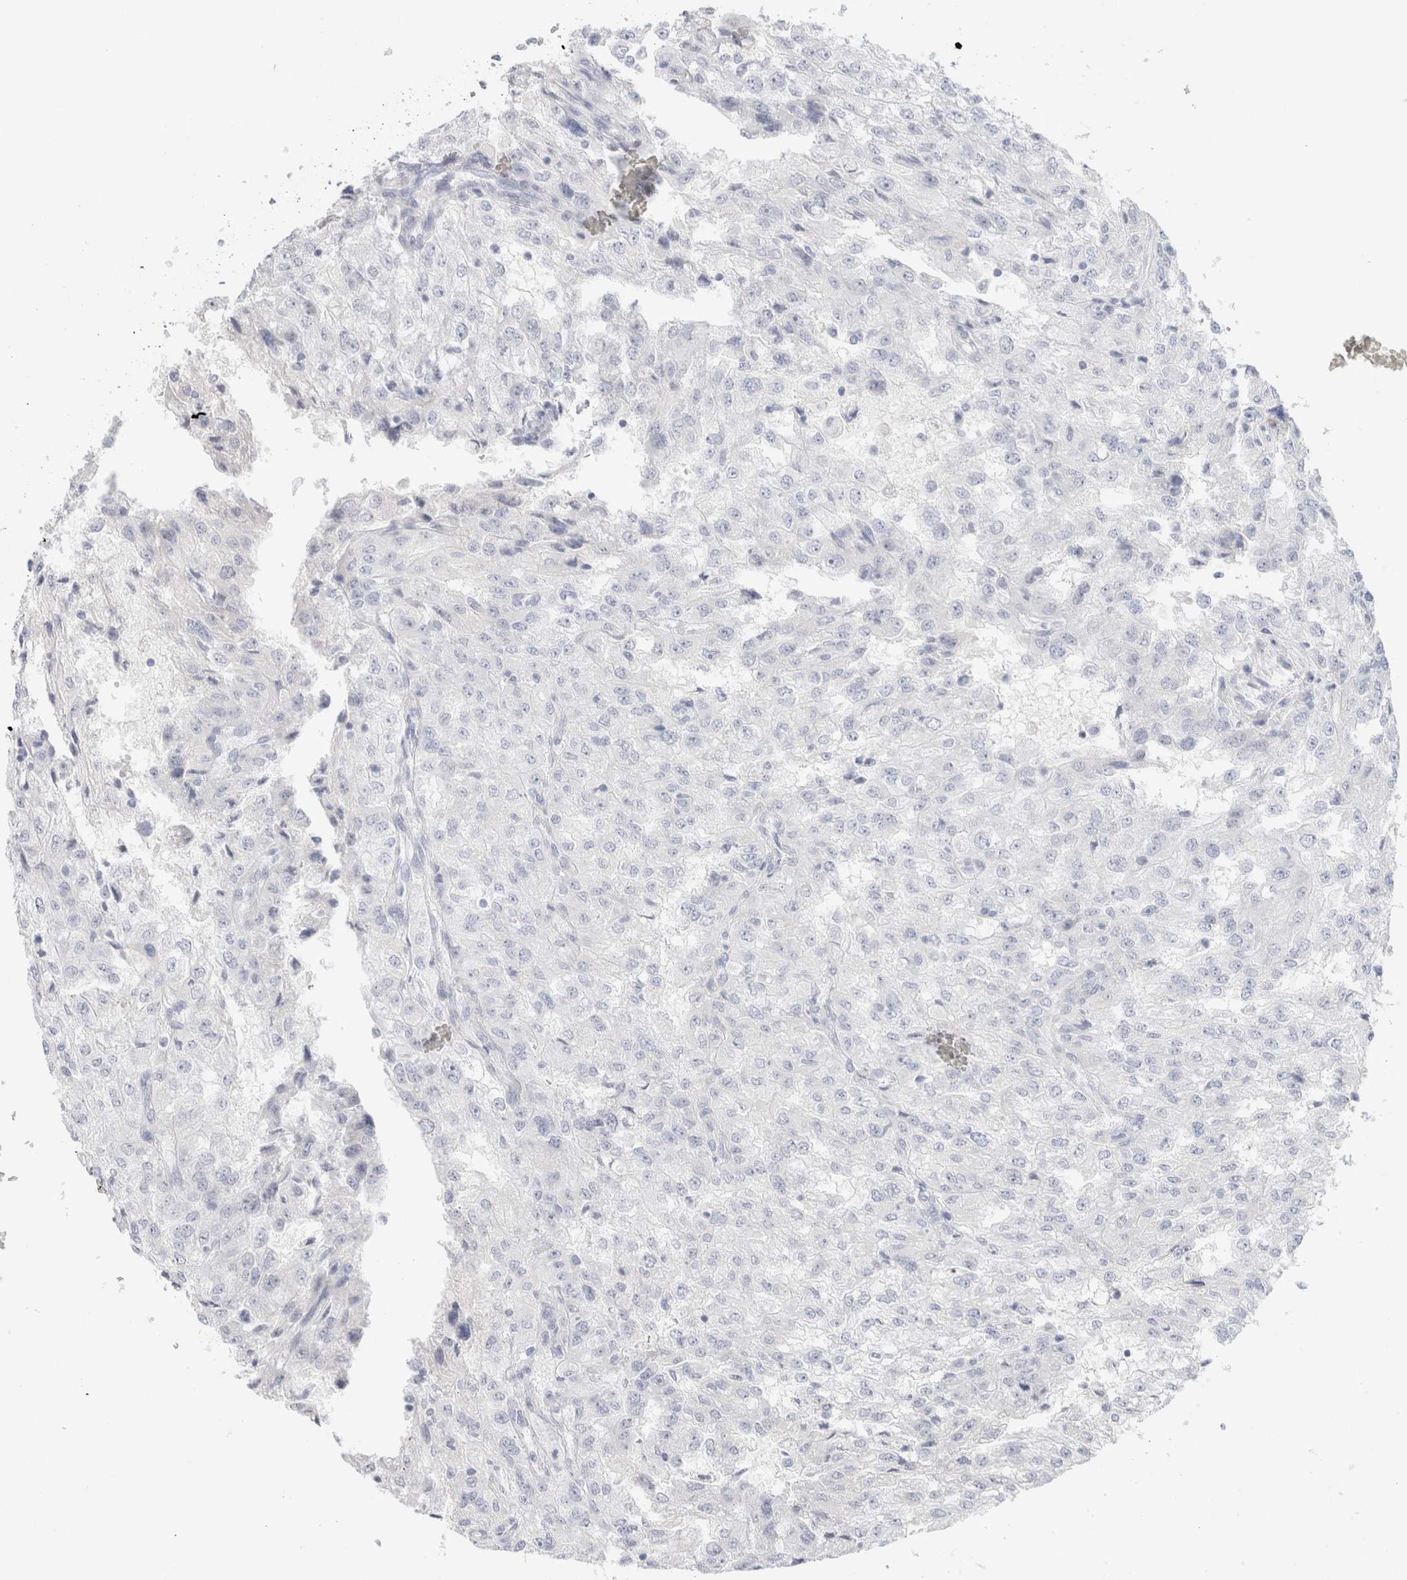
{"staining": {"intensity": "negative", "quantity": "none", "location": "none"}, "tissue": "renal cancer", "cell_type": "Tumor cells", "image_type": "cancer", "snomed": [{"axis": "morphology", "description": "Adenocarcinoma, NOS"}, {"axis": "topography", "description": "Kidney"}], "caption": "Tumor cells show no significant staining in renal cancer.", "gene": "GADD45G", "patient": {"sex": "female", "age": 54}}